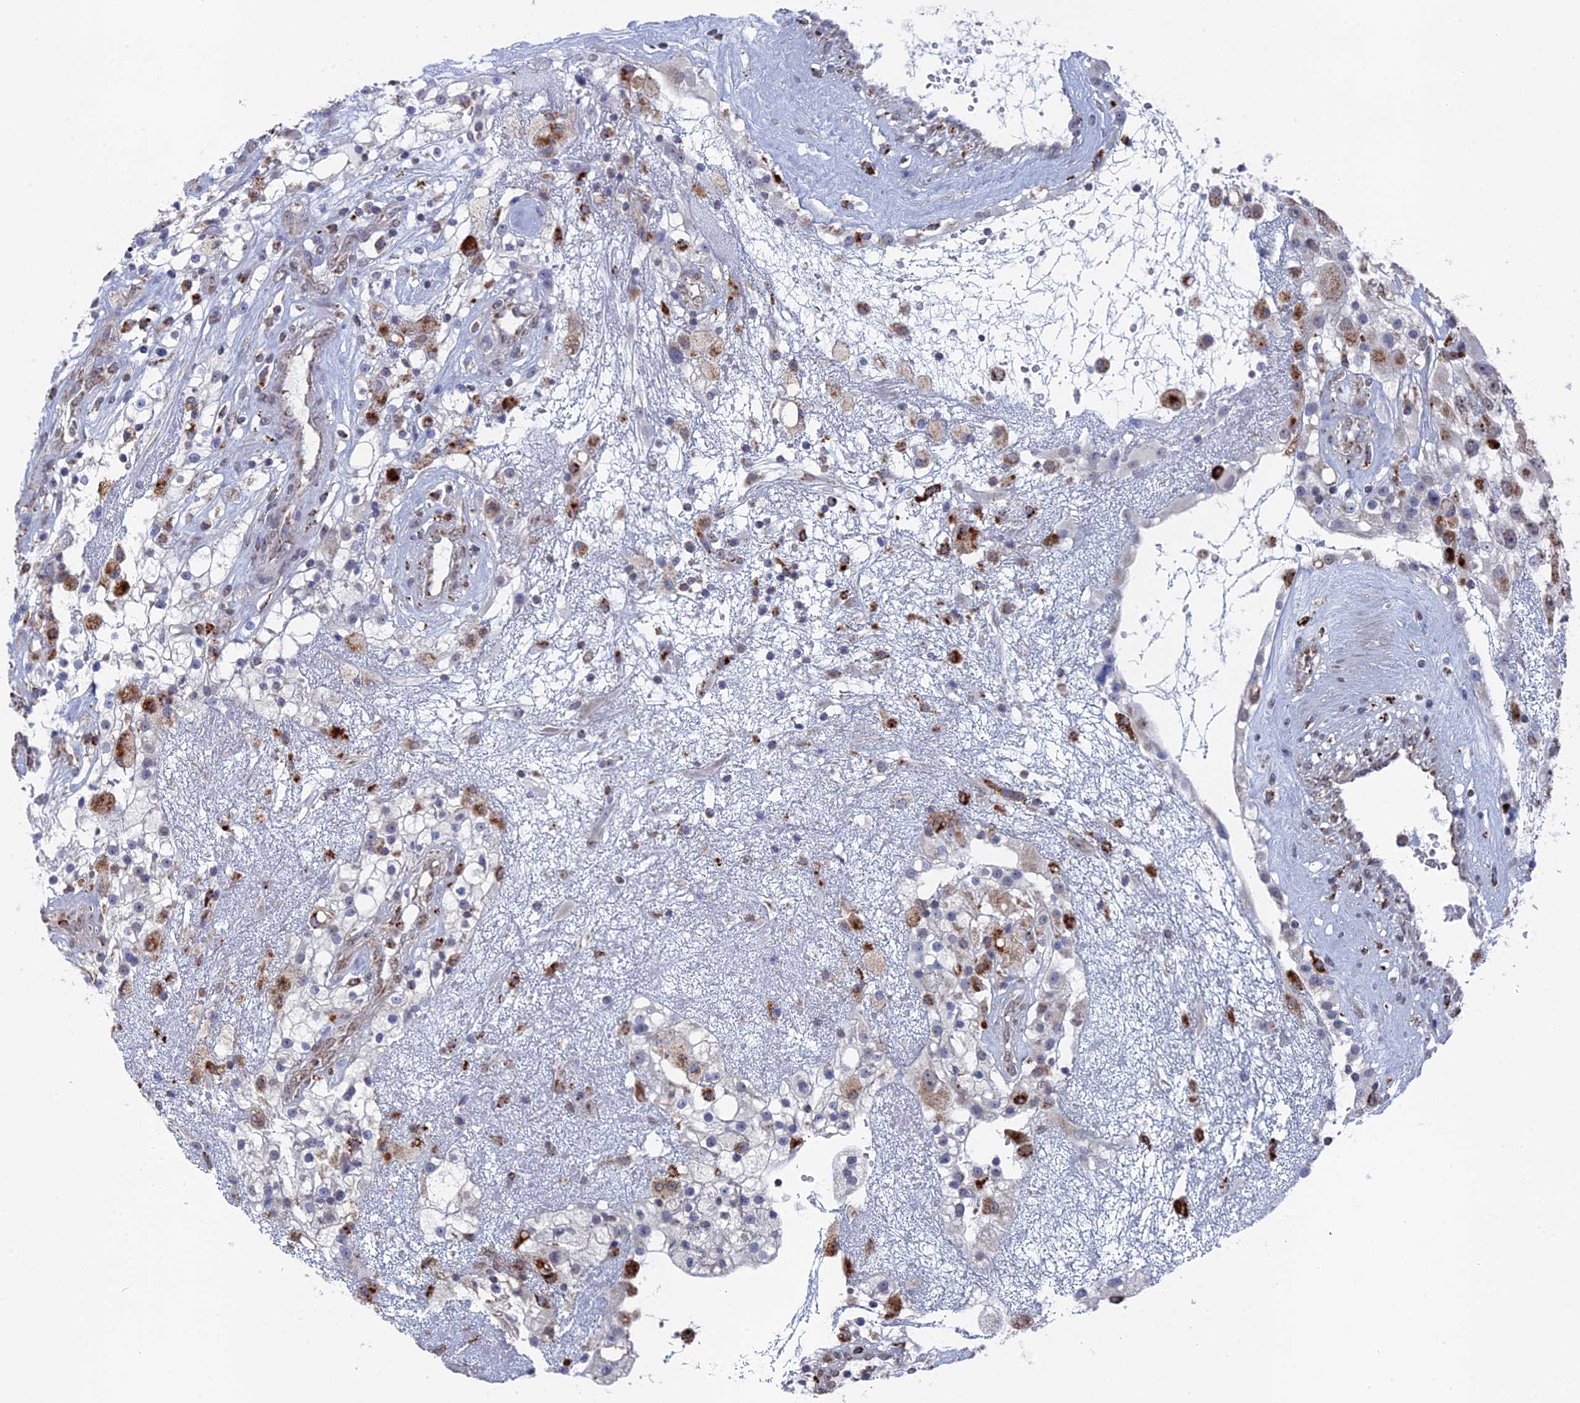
{"staining": {"intensity": "moderate", "quantity": "25%-75%", "location": "cytoplasmic/membranous,nuclear"}, "tissue": "renal cancer", "cell_type": "Tumor cells", "image_type": "cancer", "snomed": [{"axis": "morphology", "description": "Adenocarcinoma, NOS"}, {"axis": "topography", "description": "Kidney"}], "caption": "Renal adenocarcinoma stained with a protein marker reveals moderate staining in tumor cells.", "gene": "SMG9", "patient": {"sex": "female", "age": 52}}